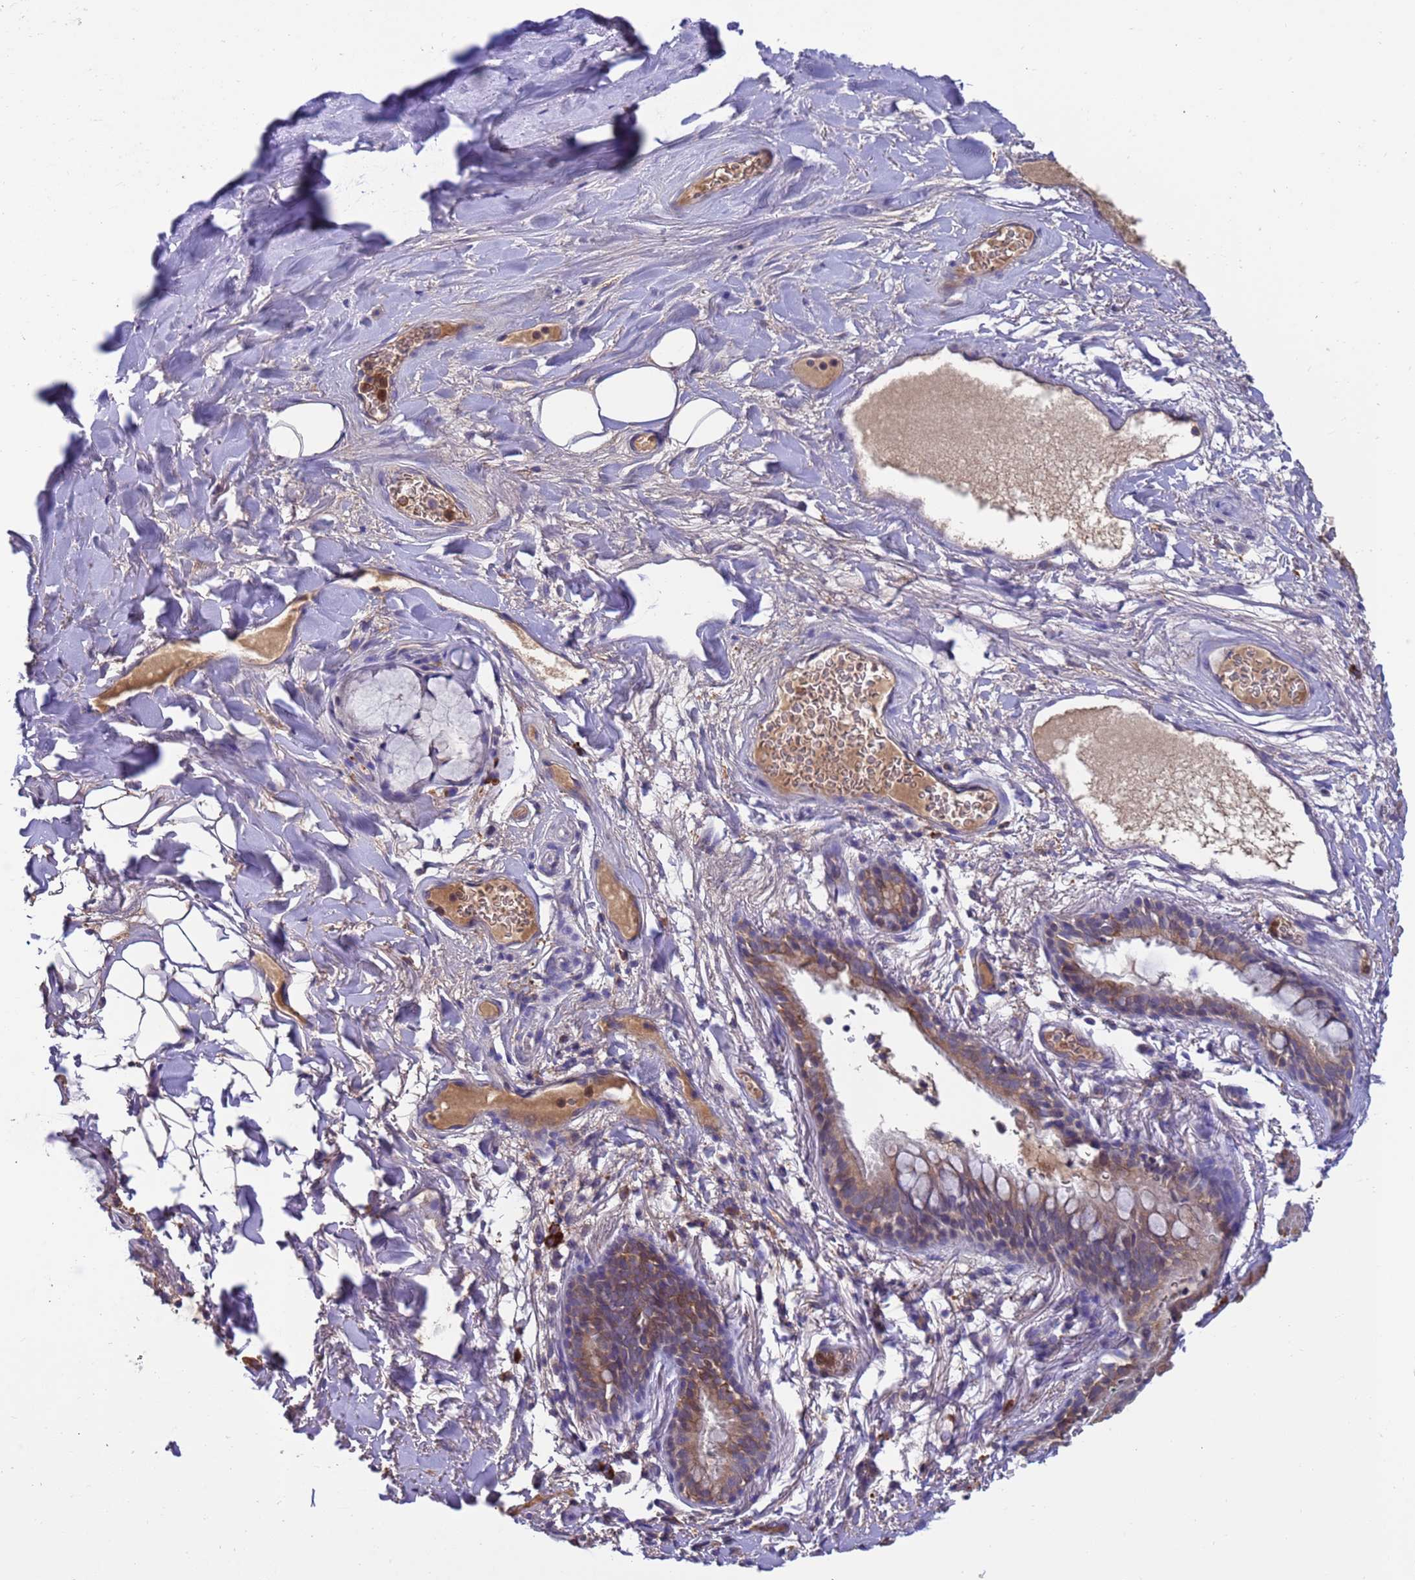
{"staining": {"intensity": "moderate", "quantity": ">75%", "location": "cytoplasmic/membranous"}, "tissue": "bronchus", "cell_type": "Respiratory epithelial cells", "image_type": "normal", "snomed": [{"axis": "morphology", "description": "Normal tissue, NOS"}, {"axis": "topography", "description": "Cartilage tissue"}], "caption": "Protein staining of normal bronchus reveals moderate cytoplasmic/membranous expression in approximately >75% of respiratory epithelial cells. (DAB IHC with brightfield microscopy, high magnification).", "gene": "AMPD3", "patient": {"sex": "male", "age": 63}}